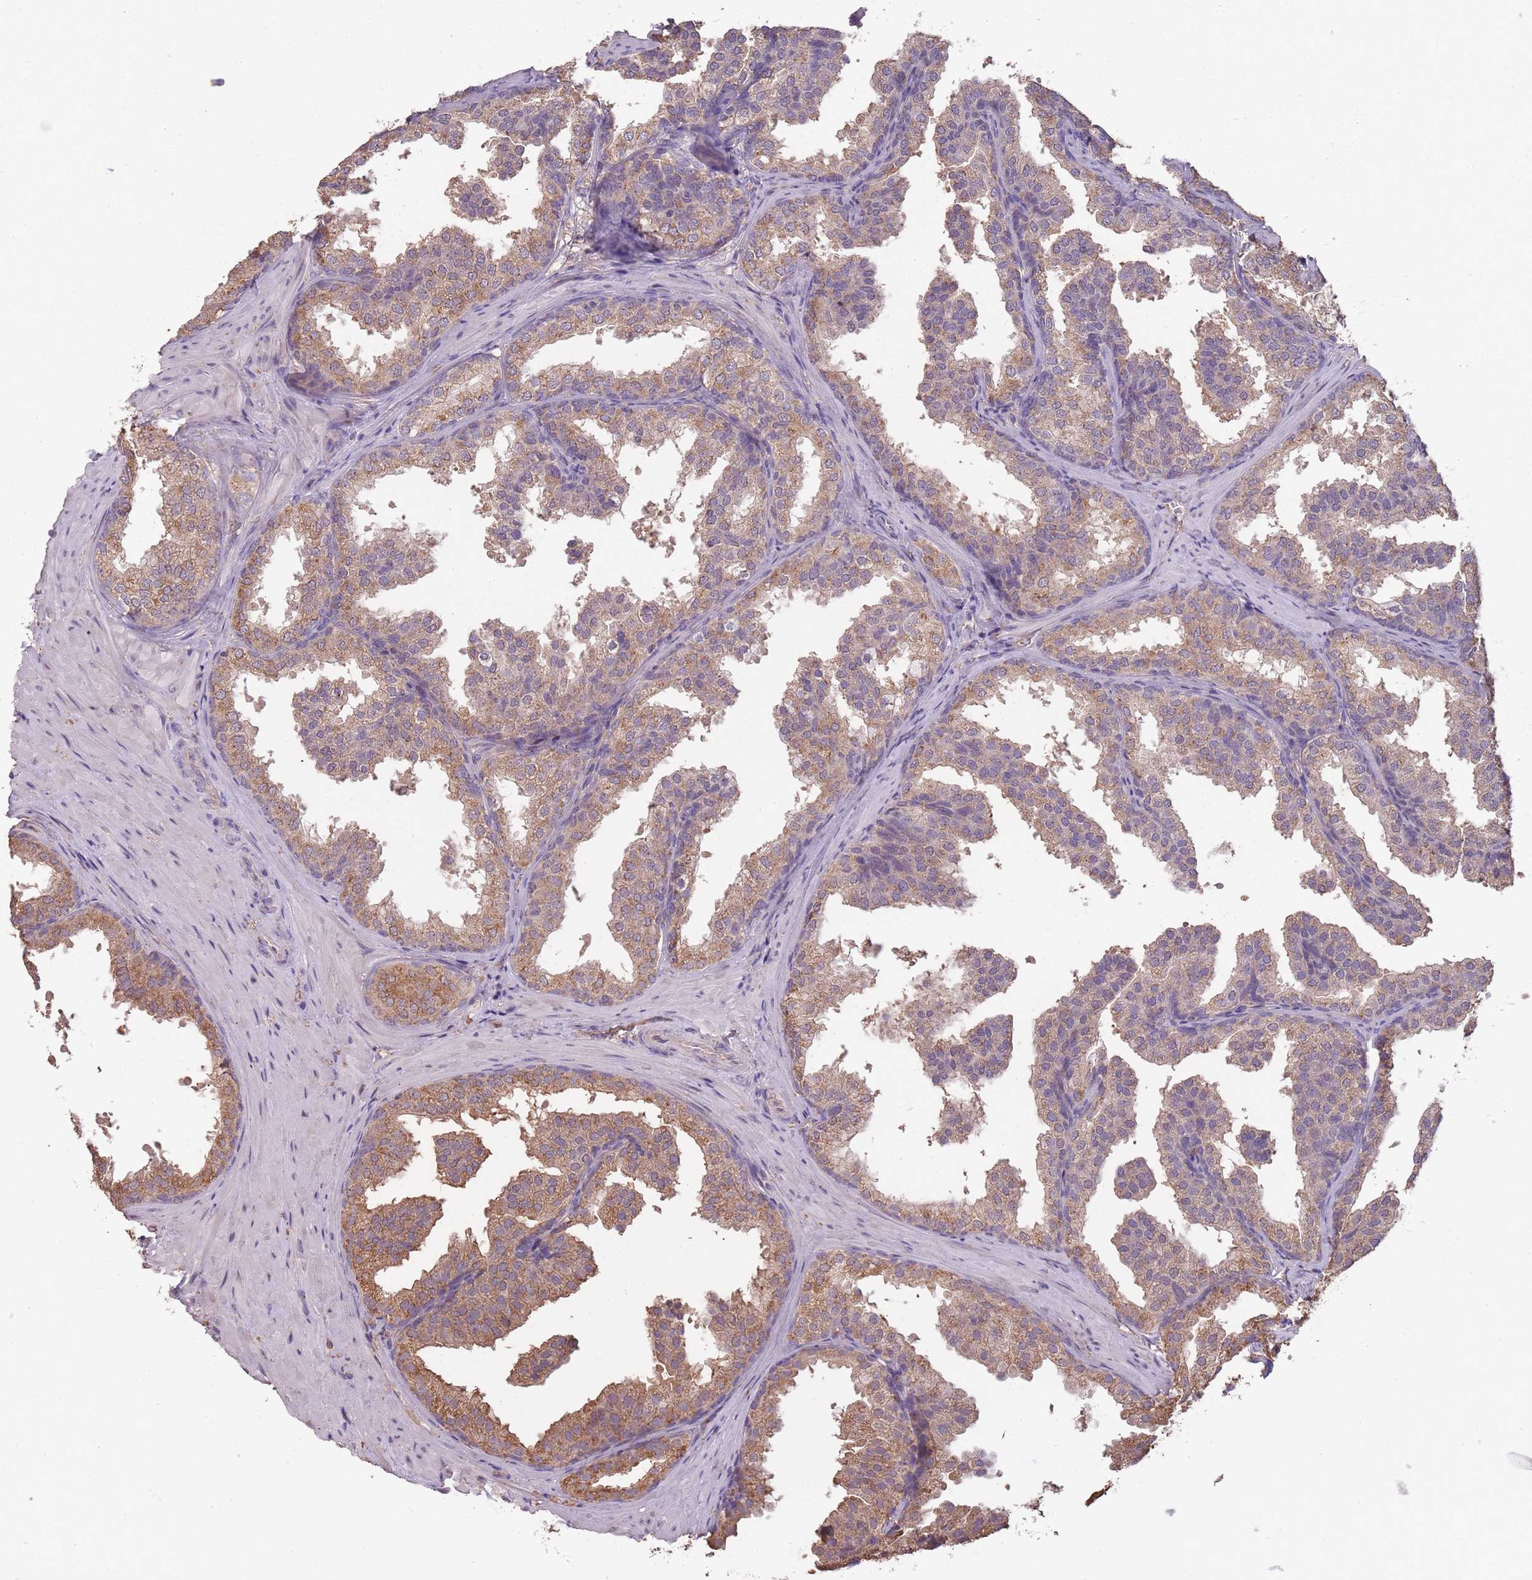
{"staining": {"intensity": "moderate", "quantity": ">75%", "location": "cytoplasmic/membranous"}, "tissue": "prostate", "cell_type": "Glandular cells", "image_type": "normal", "snomed": [{"axis": "morphology", "description": "Normal tissue, NOS"}, {"axis": "topography", "description": "Prostate"}], "caption": "Moderate cytoplasmic/membranous positivity for a protein is seen in approximately >75% of glandular cells of unremarkable prostate using immunohistochemistry (IHC).", "gene": "SANBR", "patient": {"sex": "male", "age": 37}}